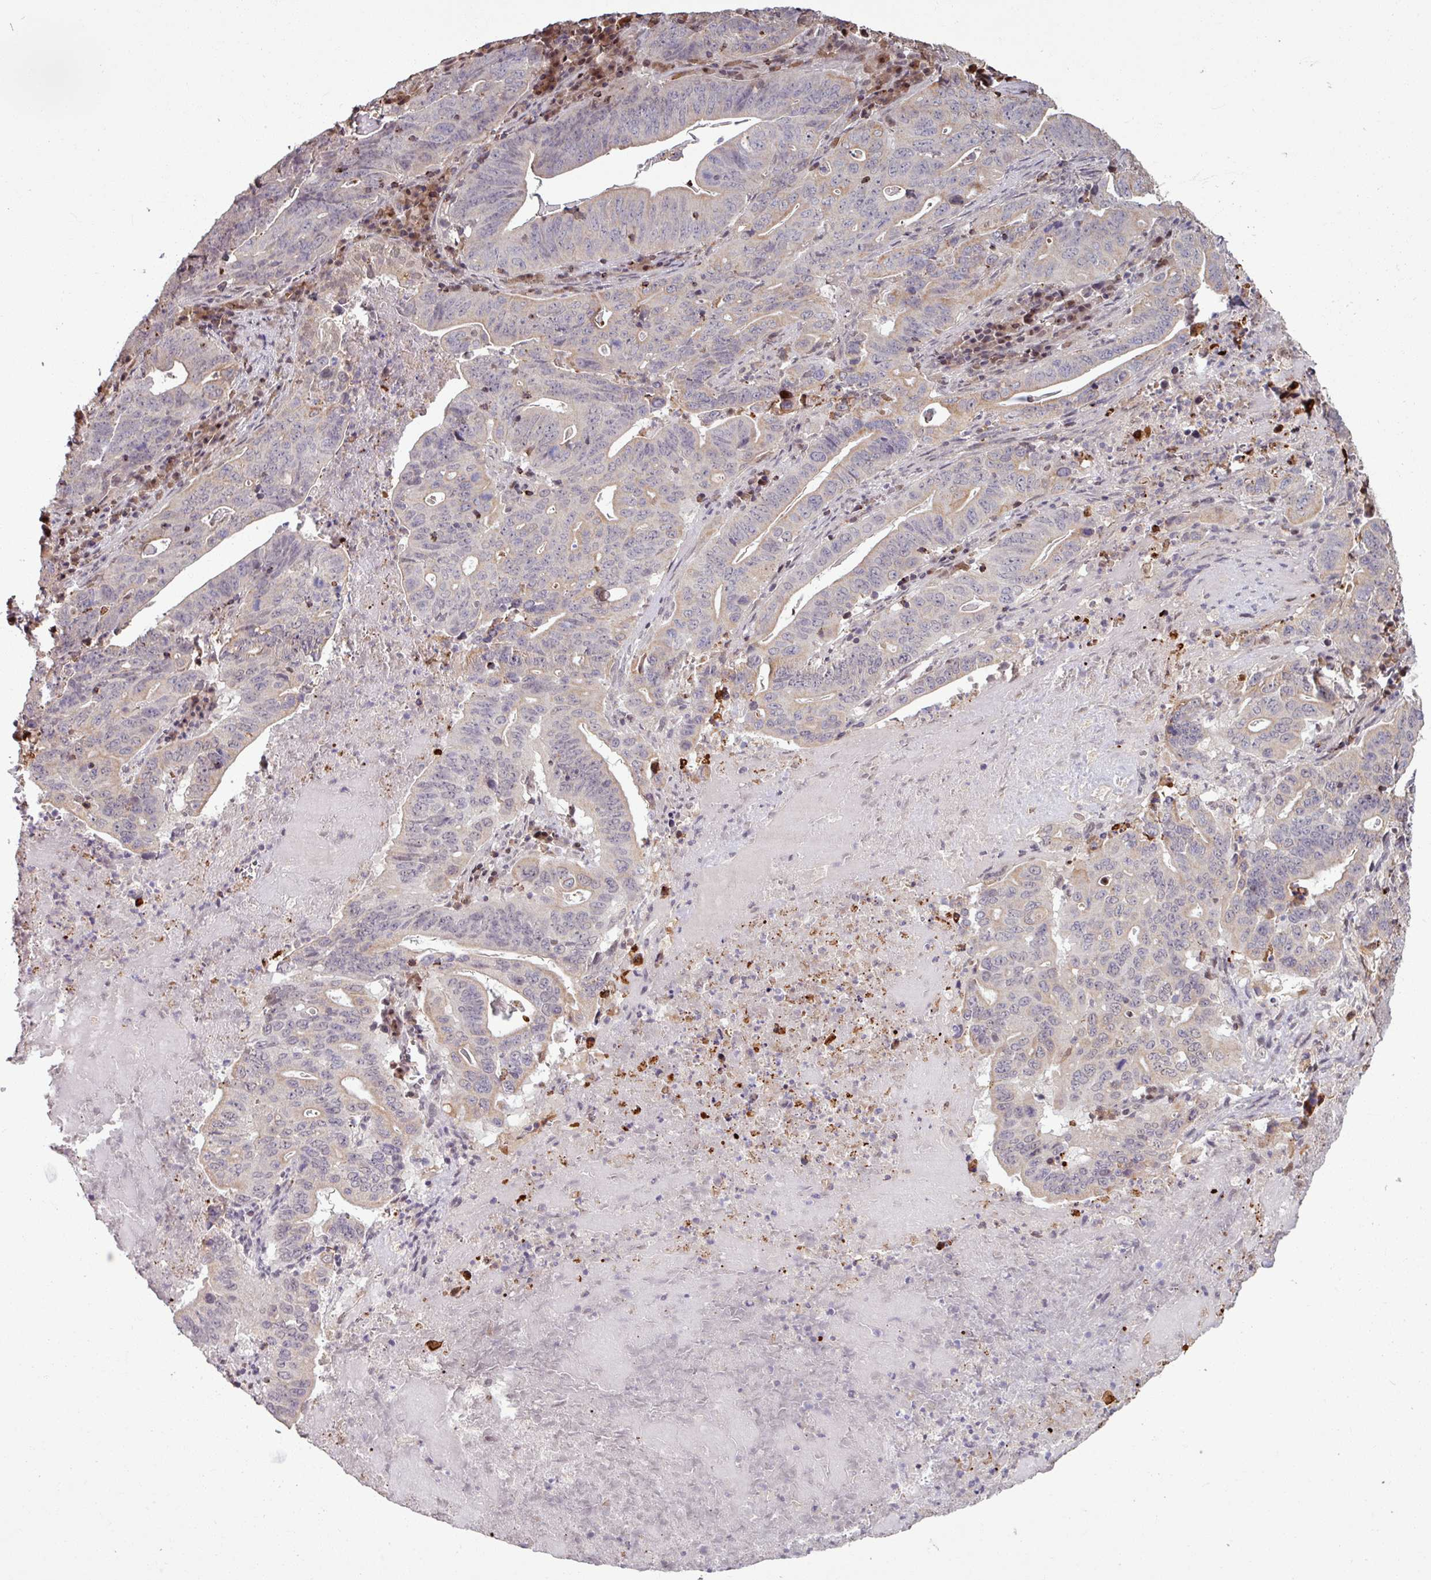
{"staining": {"intensity": "weak", "quantity": "<25%", "location": "cytoplasmic/membranous"}, "tissue": "lung cancer", "cell_type": "Tumor cells", "image_type": "cancer", "snomed": [{"axis": "morphology", "description": "Adenocarcinoma, NOS"}, {"axis": "topography", "description": "Lung"}], "caption": "Immunohistochemistry of adenocarcinoma (lung) exhibits no positivity in tumor cells.", "gene": "OR6B1", "patient": {"sex": "female", "age": 60}}